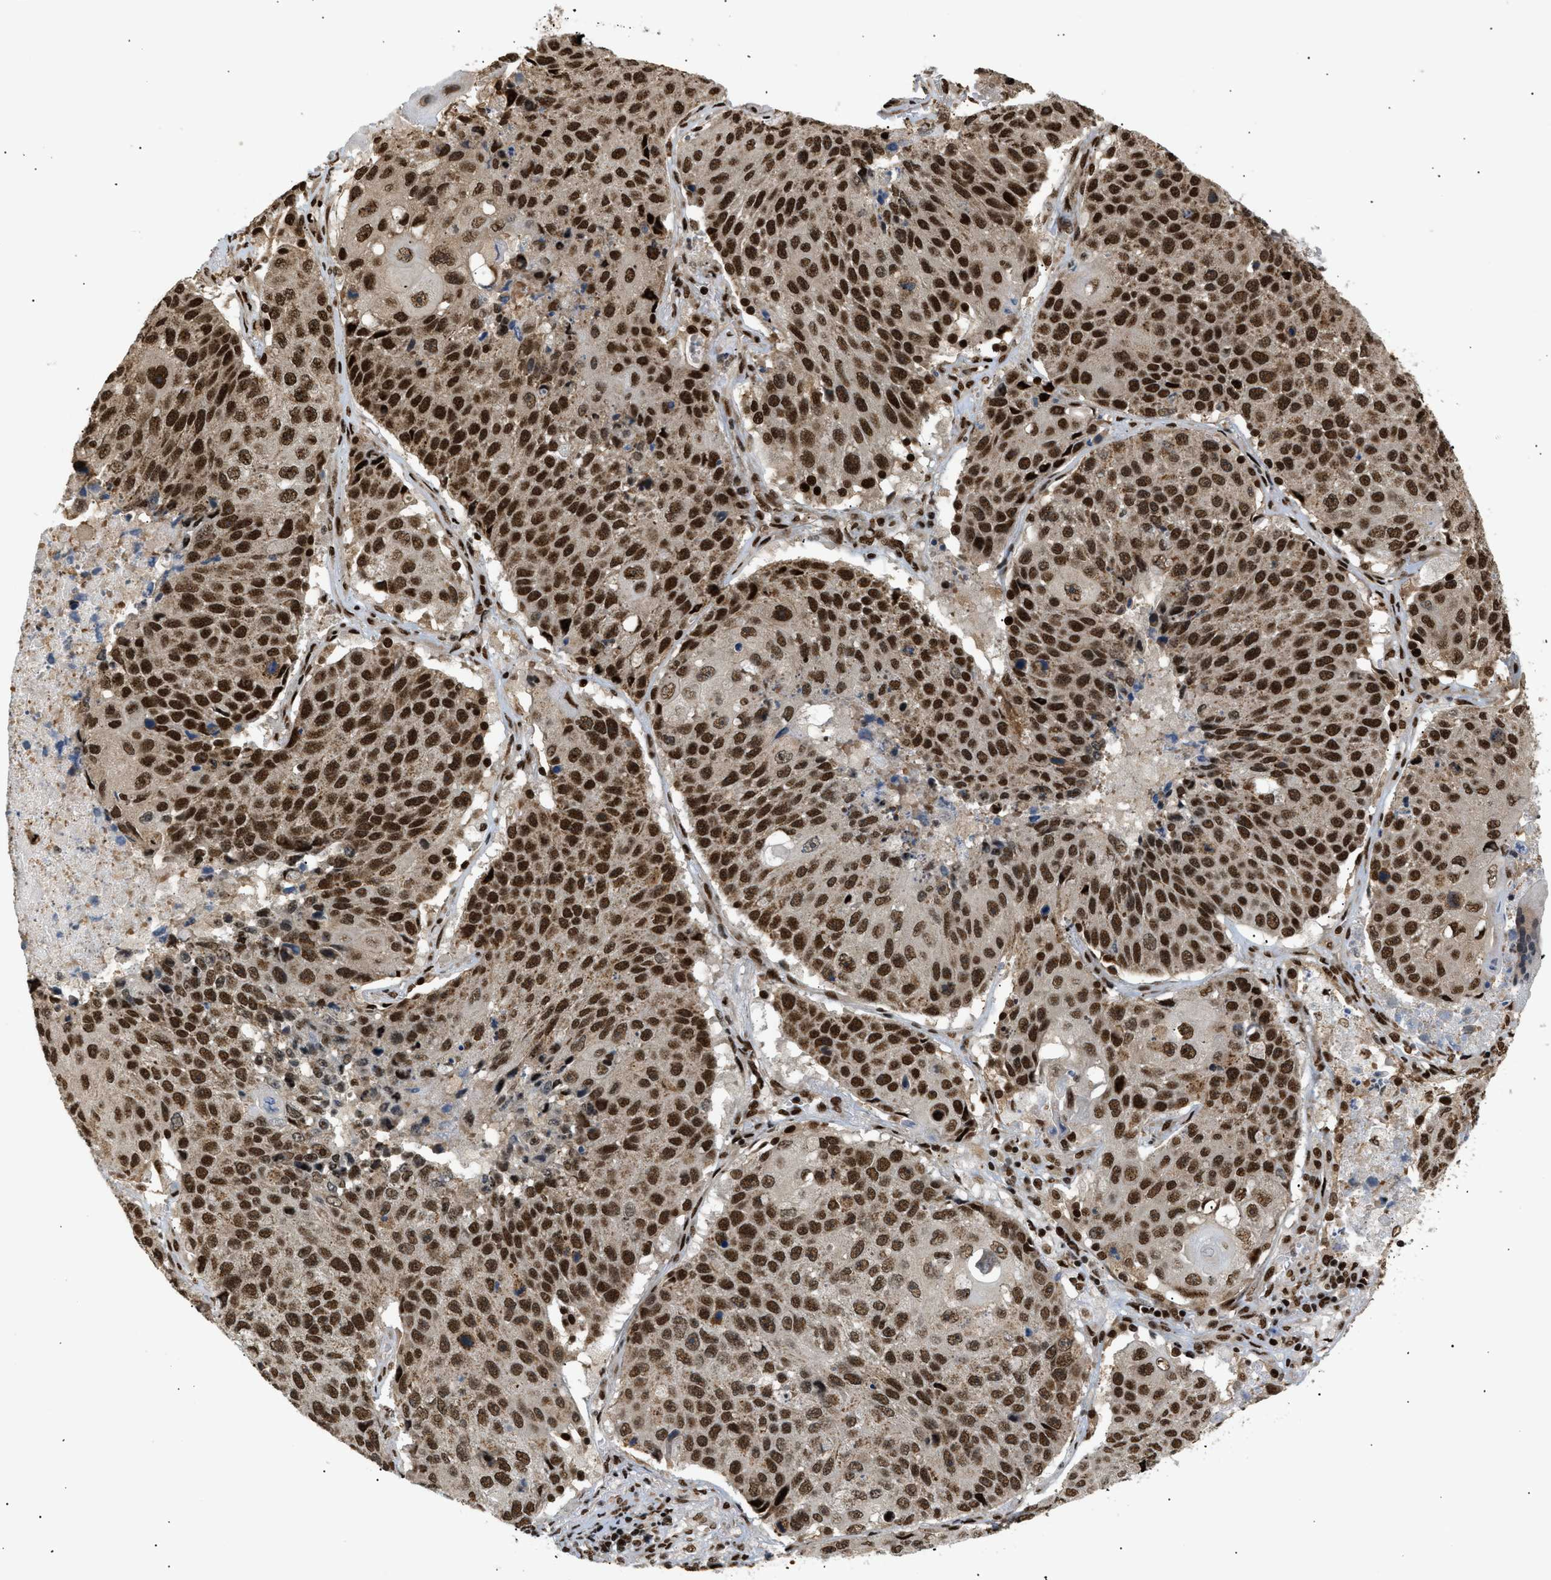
{"staining": {"intensity": "strong", "quantity": ">75%", "location": "nuclear"}, "tissue": "lung cancer", "cell_type": "Tumor cells", "image_type": "cancer", "snomed": [{"axis": "morphology", "description": "Squamous cell carcinoma, NOS"}, {"axis": "topography", "description": "Lung"}], "caption": "Immunohistochemistry (IHC) histopathology image of neoplastic tissue: human lung cancer (squamous cell carcinoma) stained using immunohistochemistry reveals high levels of strong protein expression localized specifically in the nuclear of tumor cells, appearing as a nuclear brown color.", "gene": "RBM5", "patient": {"sex": "male", "age": 61}}